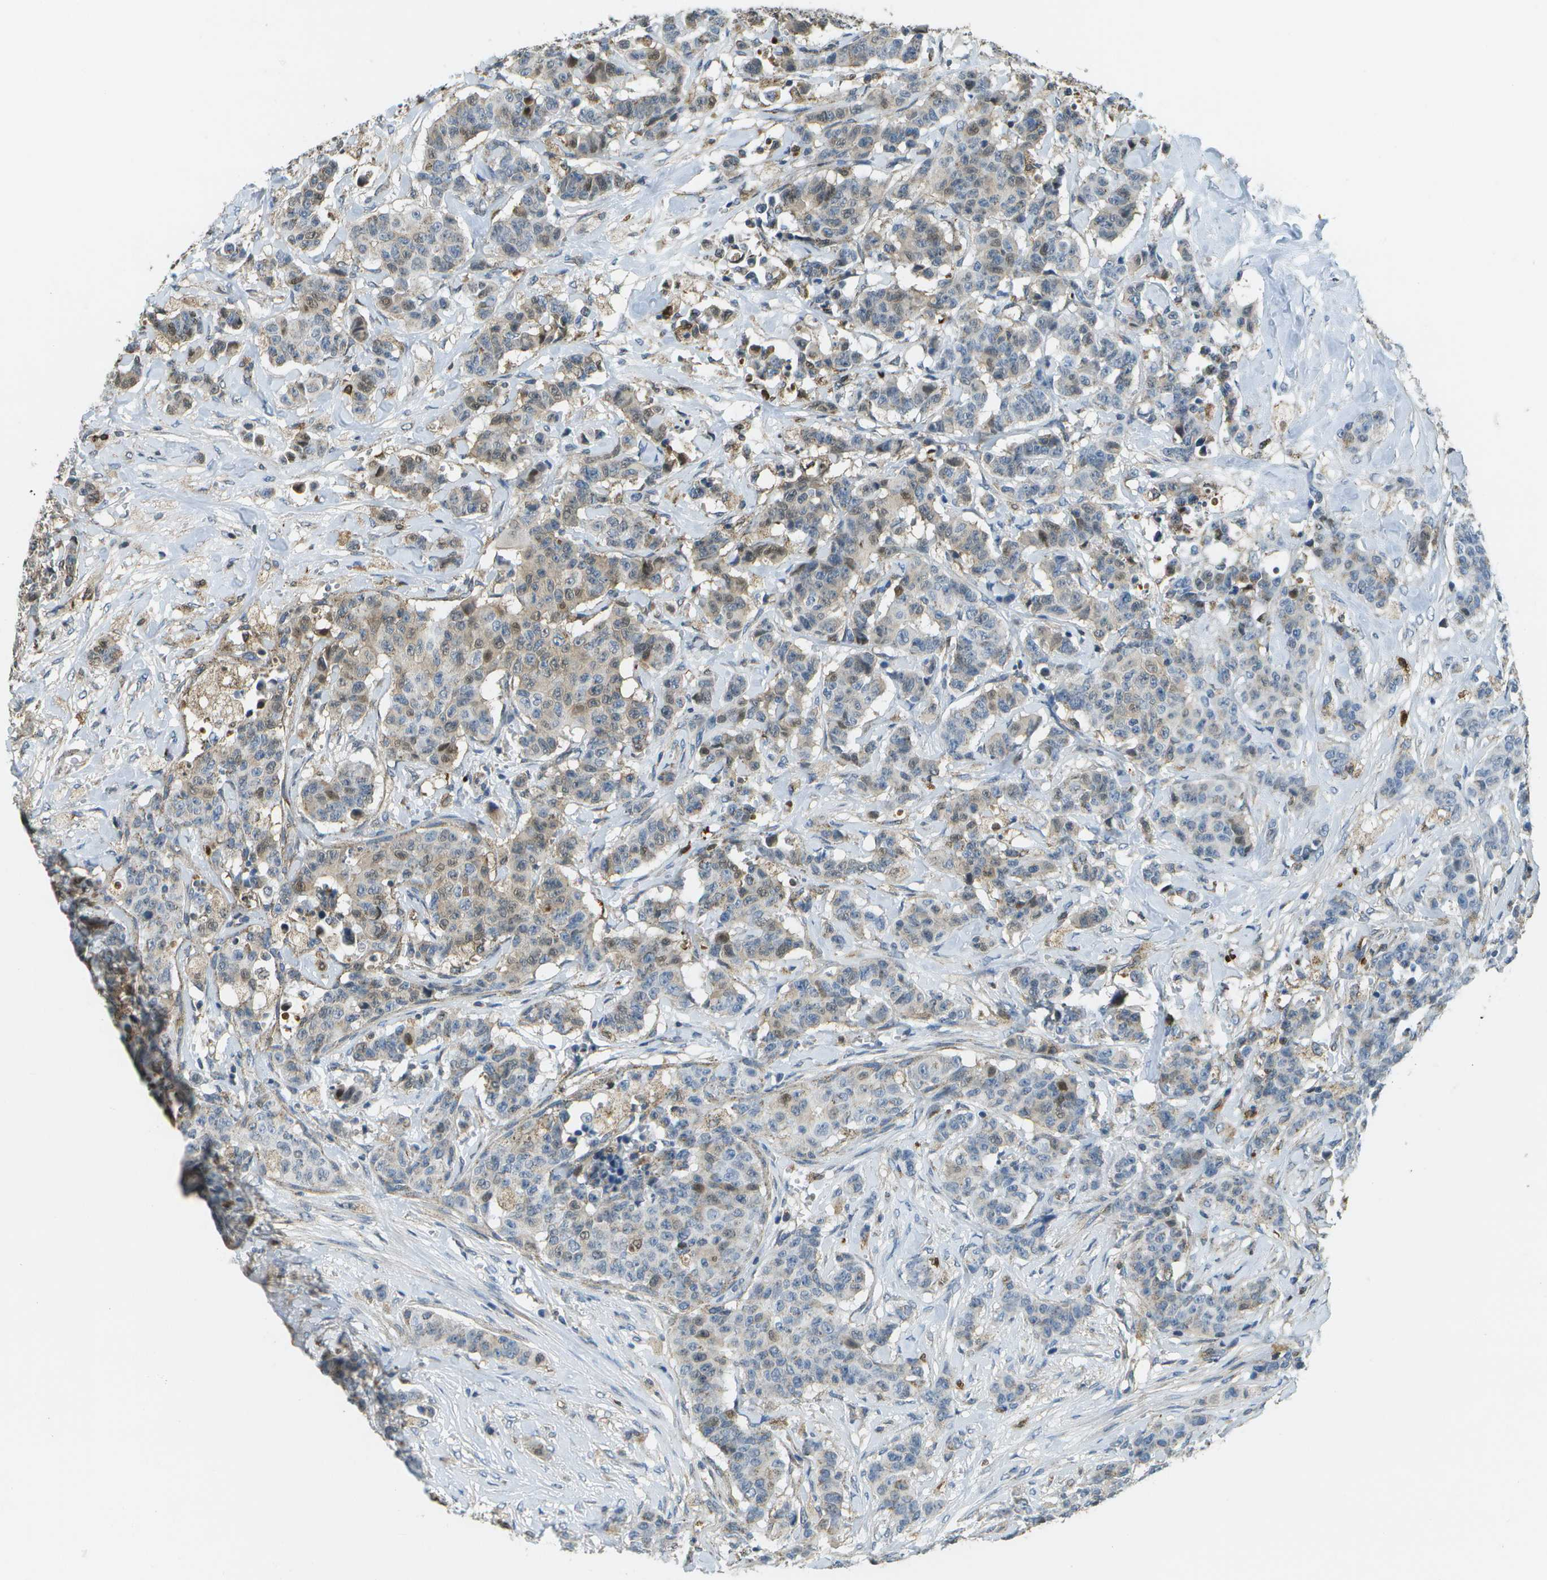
{"staining": {"intensity": "weak", "quantity": "25%-75%", "location": "cytoplasmic/membranous"}, "tissue": "breast cancer", "cell_type": "Tumor cells", "image_type": "cancer", "snomed": [{"axis": "morphology", "description": "Normal tissue, NOS"}, {"axis": "morphology", "description": "Duct carcinoma"}, {"axis": "topography", "description": "Breast"}], "caption": "Immunohistochemical staining of infiltrating ductal carcinoma (breast) exhibits low levels of weak cytoplasmic/membranous protein staining in about 25%-75% of tumor cells.", "gene": "CACHD1", "patient": {"sex": "female", "age": 40}}